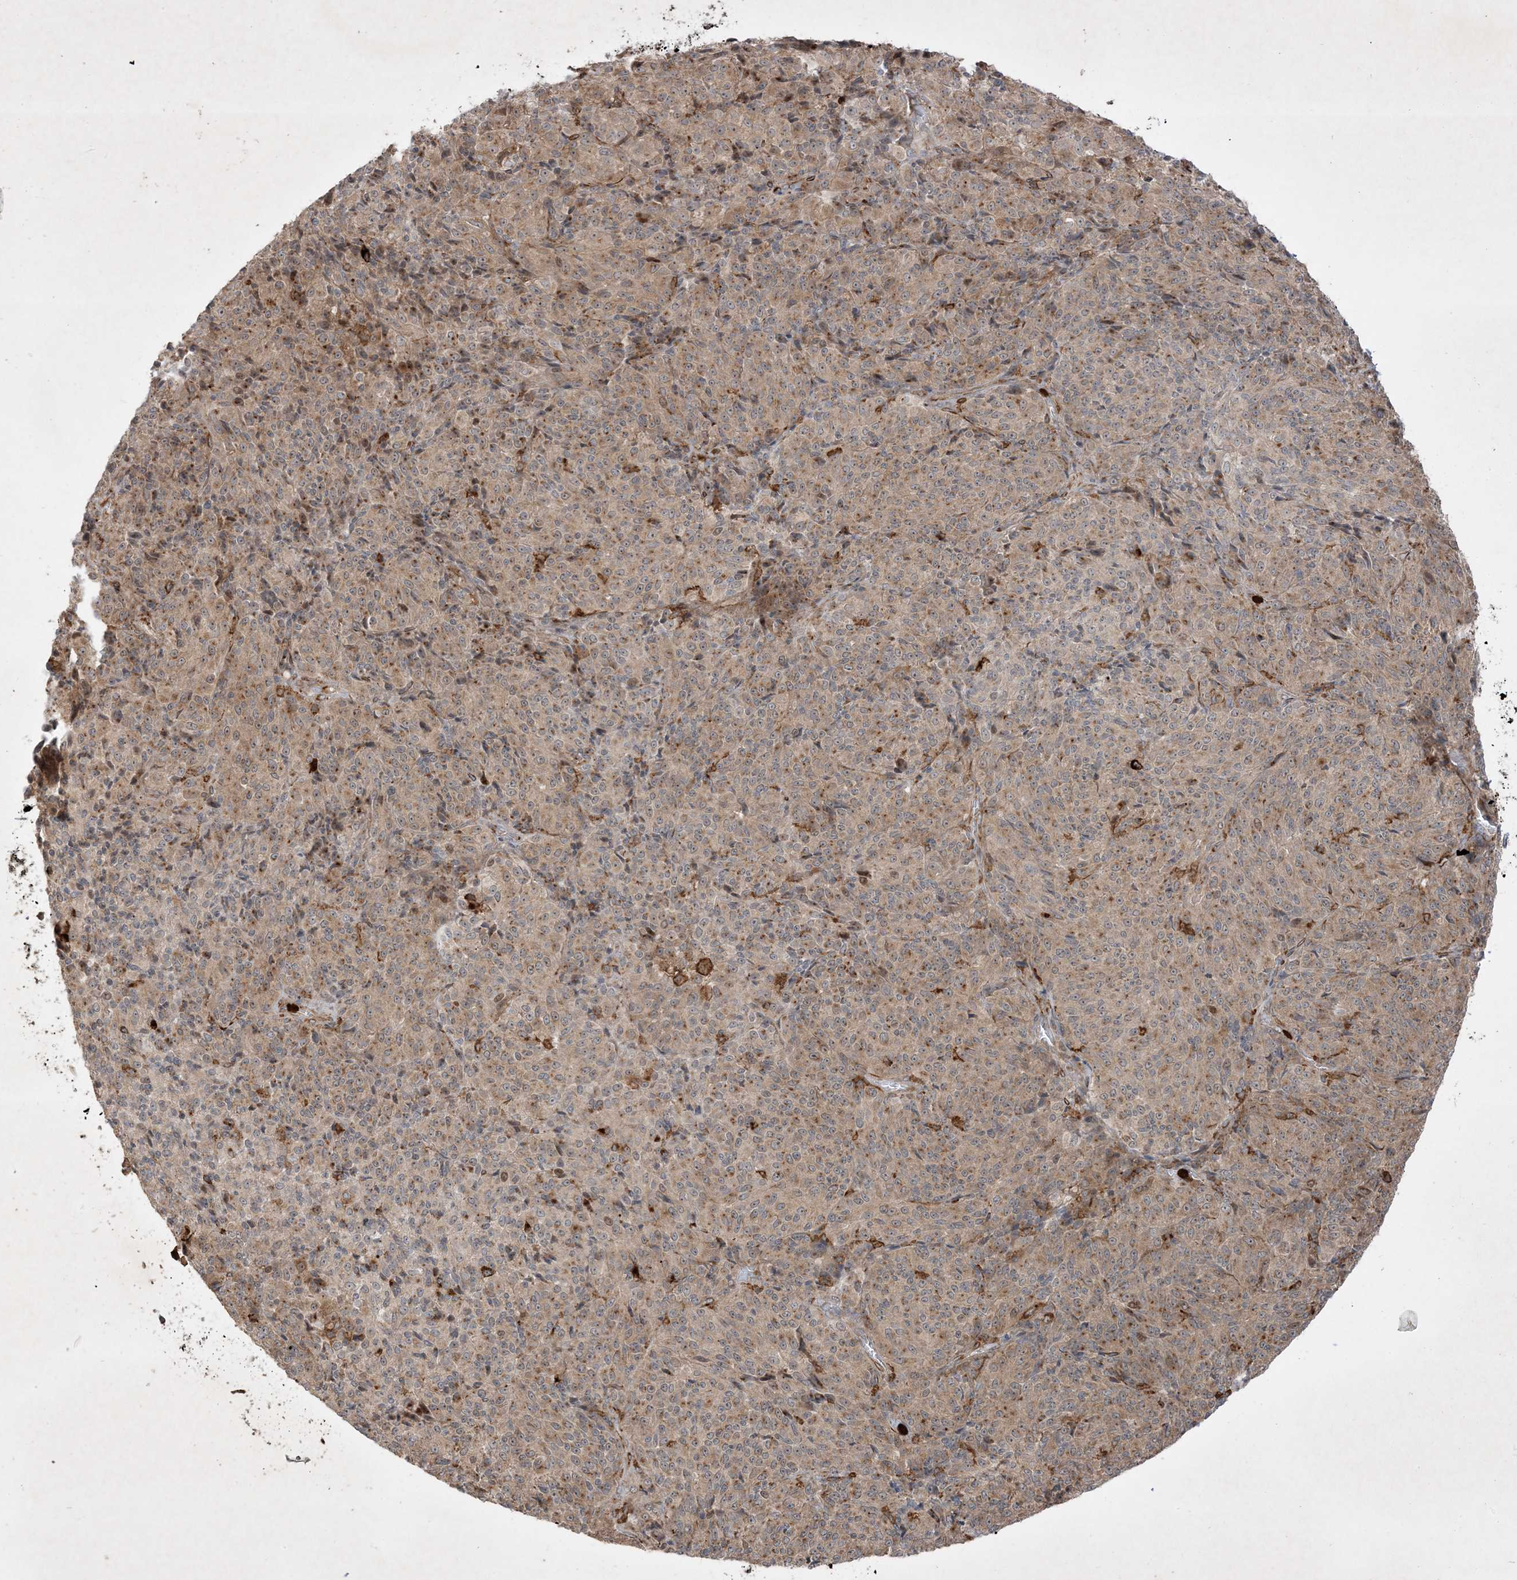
{"staining": {"intensity": "weak", "quantity": ">75%", "location": "cytoplasmic/membranous"}, "tissue": "melanoma", "cell_type": "Tumor cells", "image_type": "cancer", "snomed": [{"axis": "morphology", "description": "Malignant melanoma, Metastatic site"}, {"axis": "topography", "description": "Brain"}], "caption": "Immunohistochemistry image of neoplastic tissue: human melanoma stained using IHC shows low levels of weak protein expression localized specifically in the cytoplasmic/membranous of tumor cells, appearing as a cytoplasmic/membranous brown color.", "gene": "IFT57", "patient": {"sex": "female", "age": 56}}